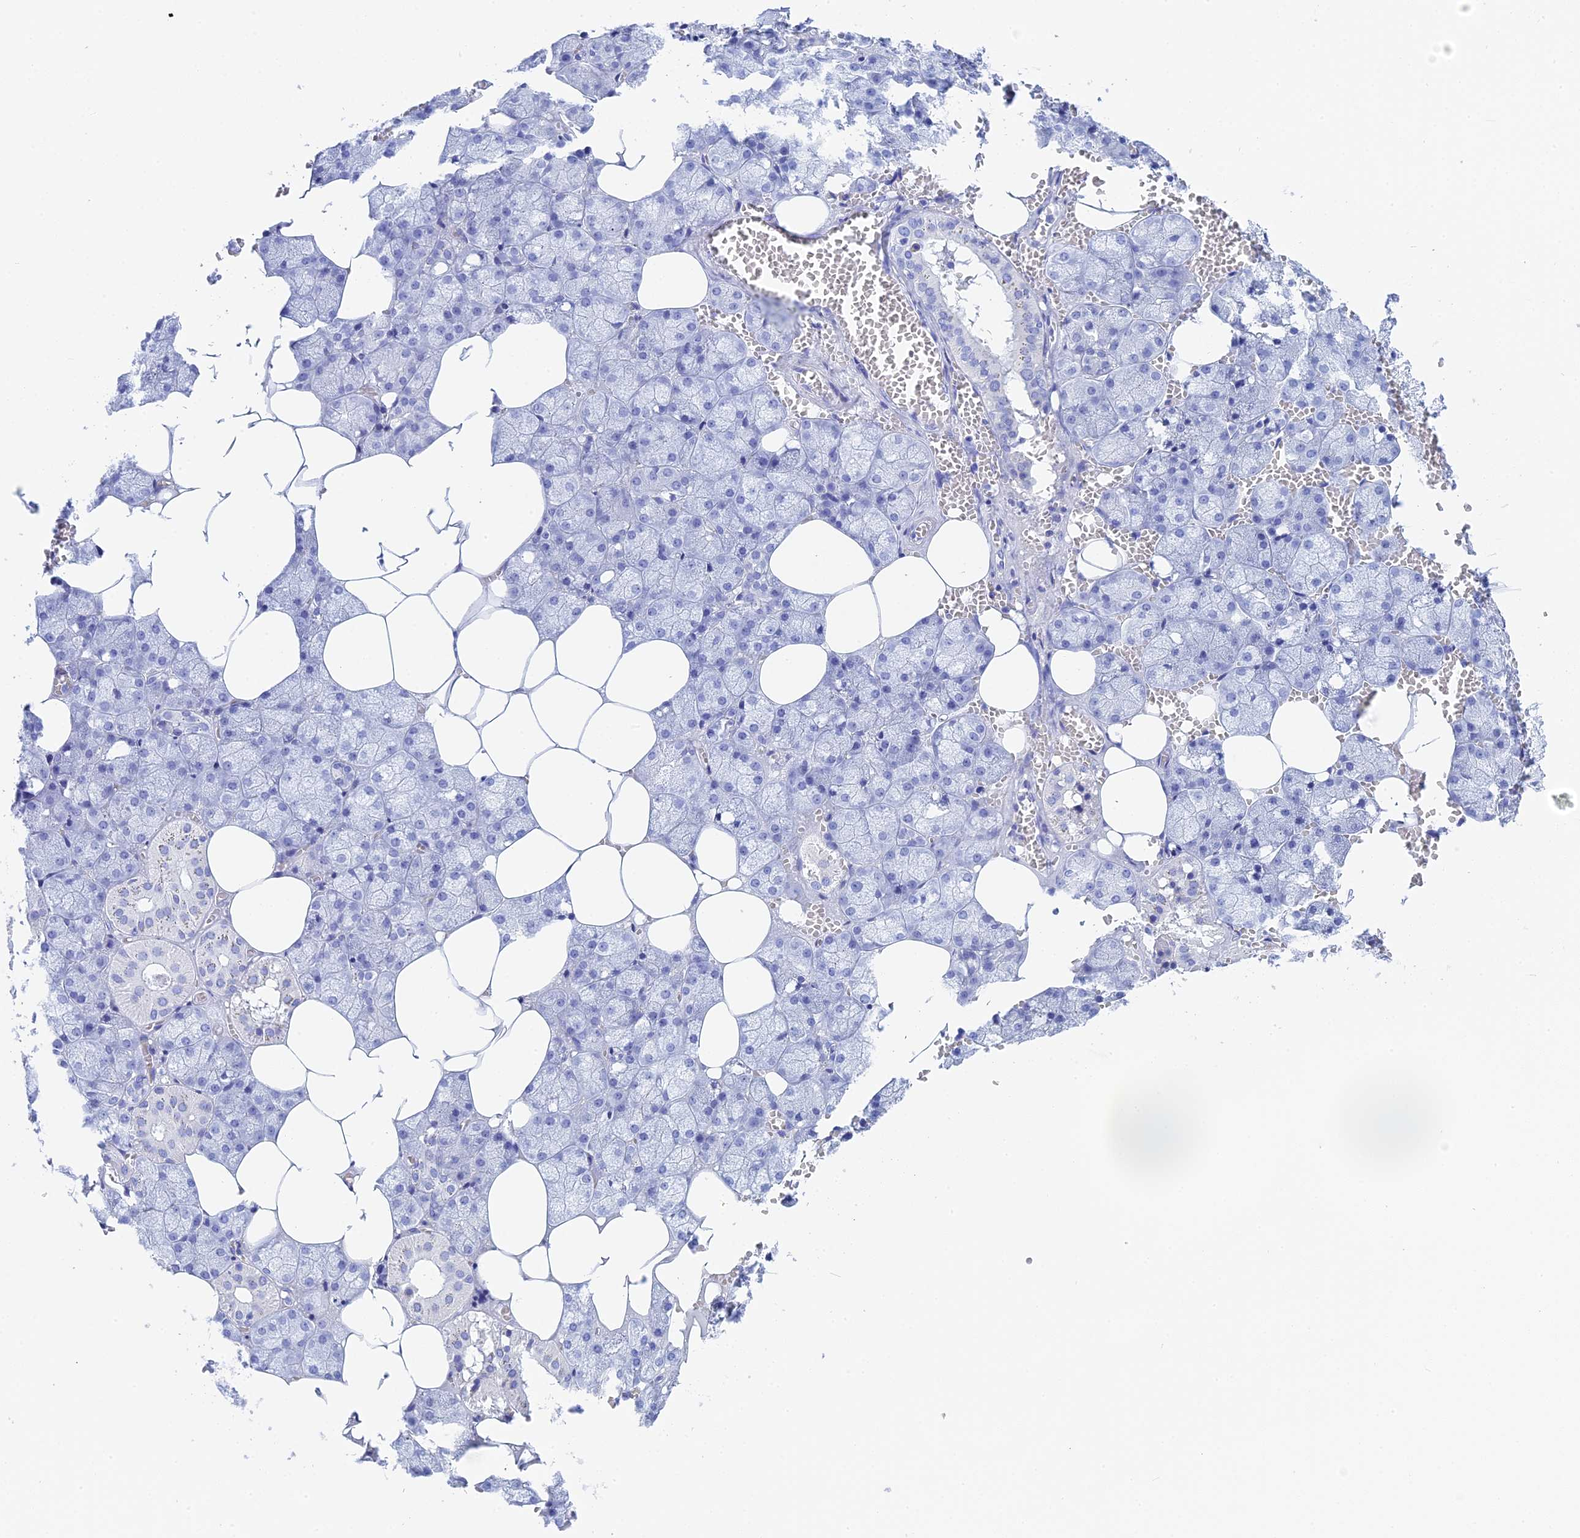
{"staining": {"intensity": "negative", "quantity": "none", "location": "none"}, "tissue": "salivary gland", "cell_type": "Glandular cells", "image_type": "normal", "snomed": [{"axis": "morphology", "description": "Normal tissue, NOS"}, {"axis": "topography", "description": "Salivary gland"}], "caption": "There is no significant expression in glandular cells of salivary gland. (DAB (3,3'-diaminobenzidine) immunohistochemistry with hematoxylin counter stain).", "gene": "TEX101", "patient": {"sex": "male", "age": 62}}